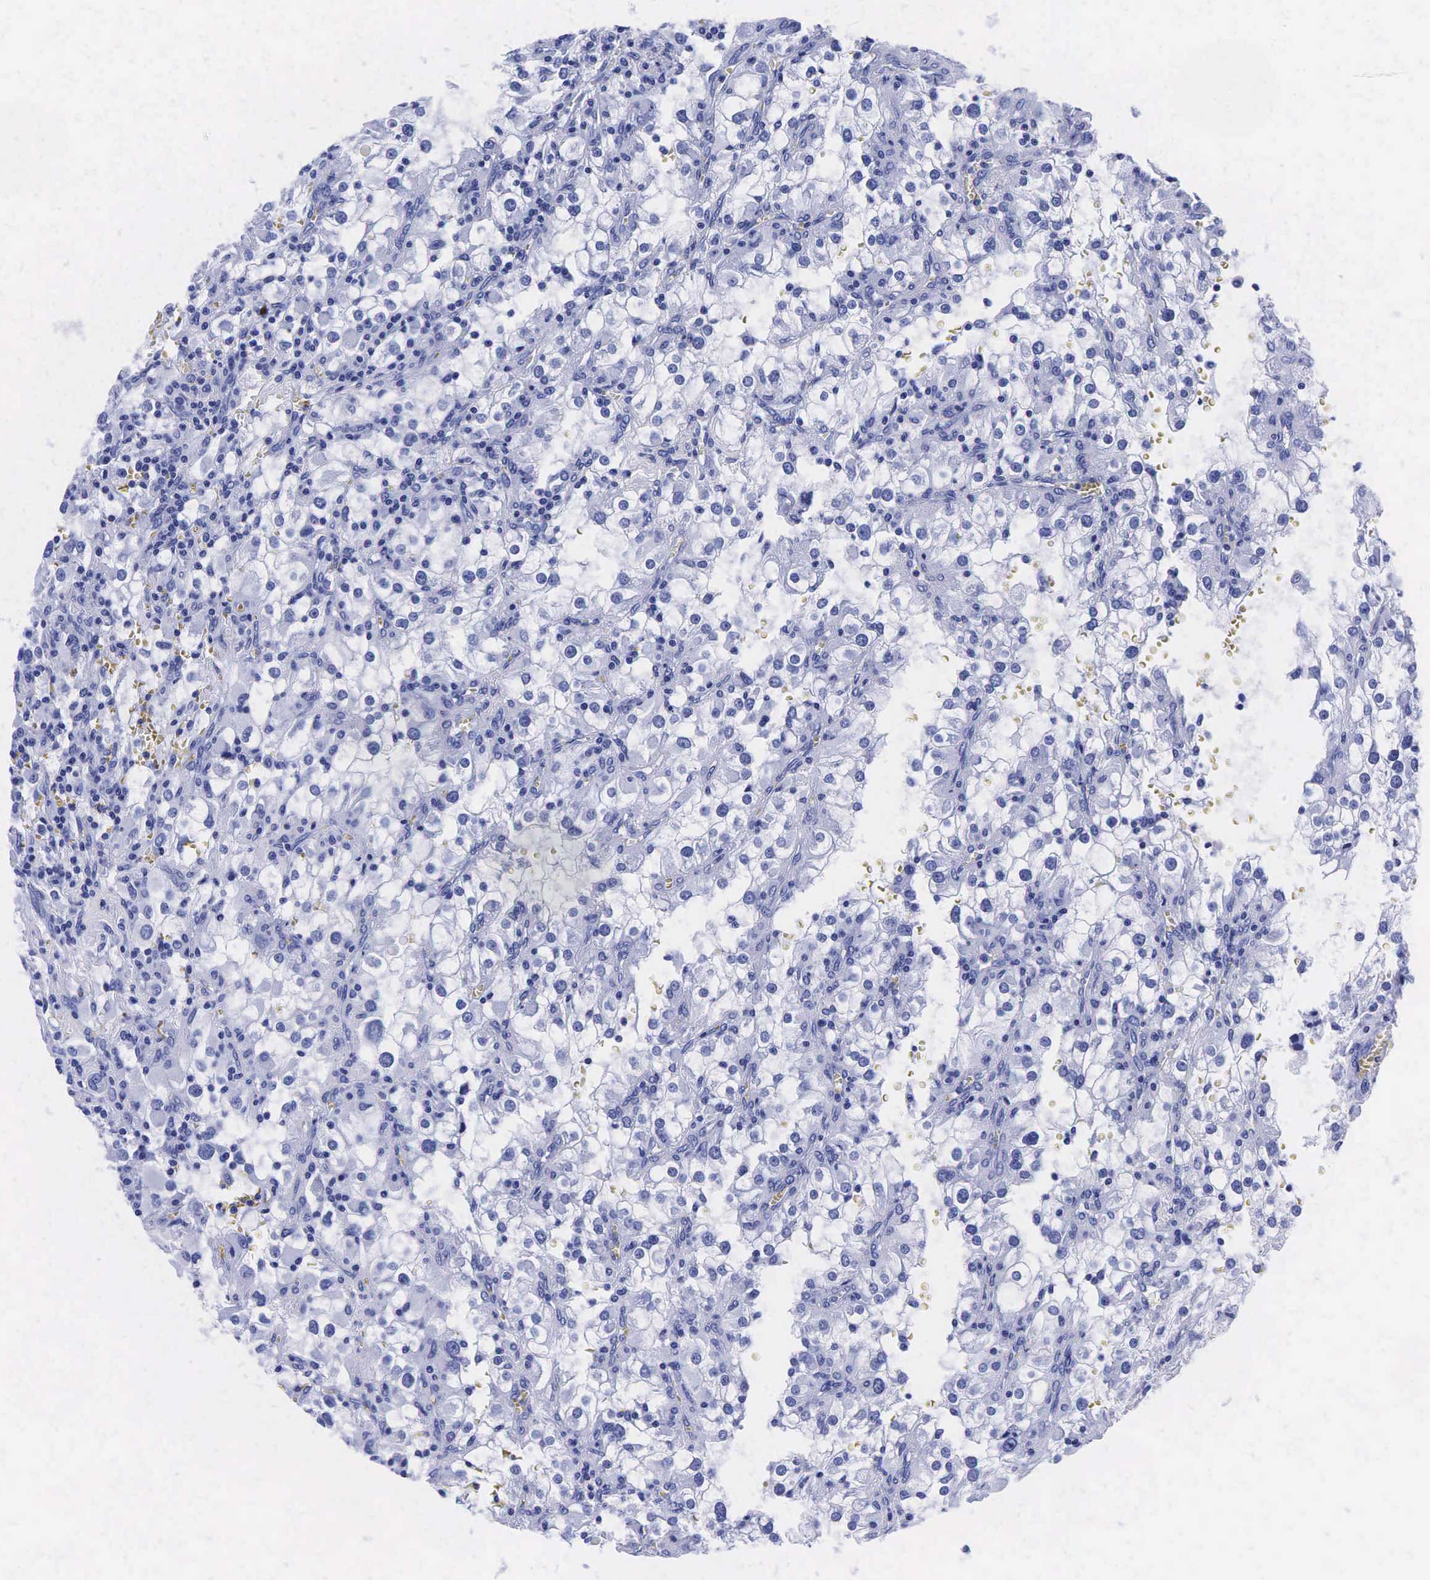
{"staining": {"intensity": "negative", "quantity": "none", "location": "none"}, "tissue": "renal cancer", "cell_type": "Tumor cells", "image_type": "cancer", "snomed": [{"axis": "morphology", "description": "Adenocarcinoma, NOS"}, {"axis": "topography", "description": "Kidney"}], "caption": "Protein analysis of adenocarcinoma (renal) reveals no significant expression in tumor cells.", "gene": "KLK3", "patient": {"sex": "female", "age": 52}}